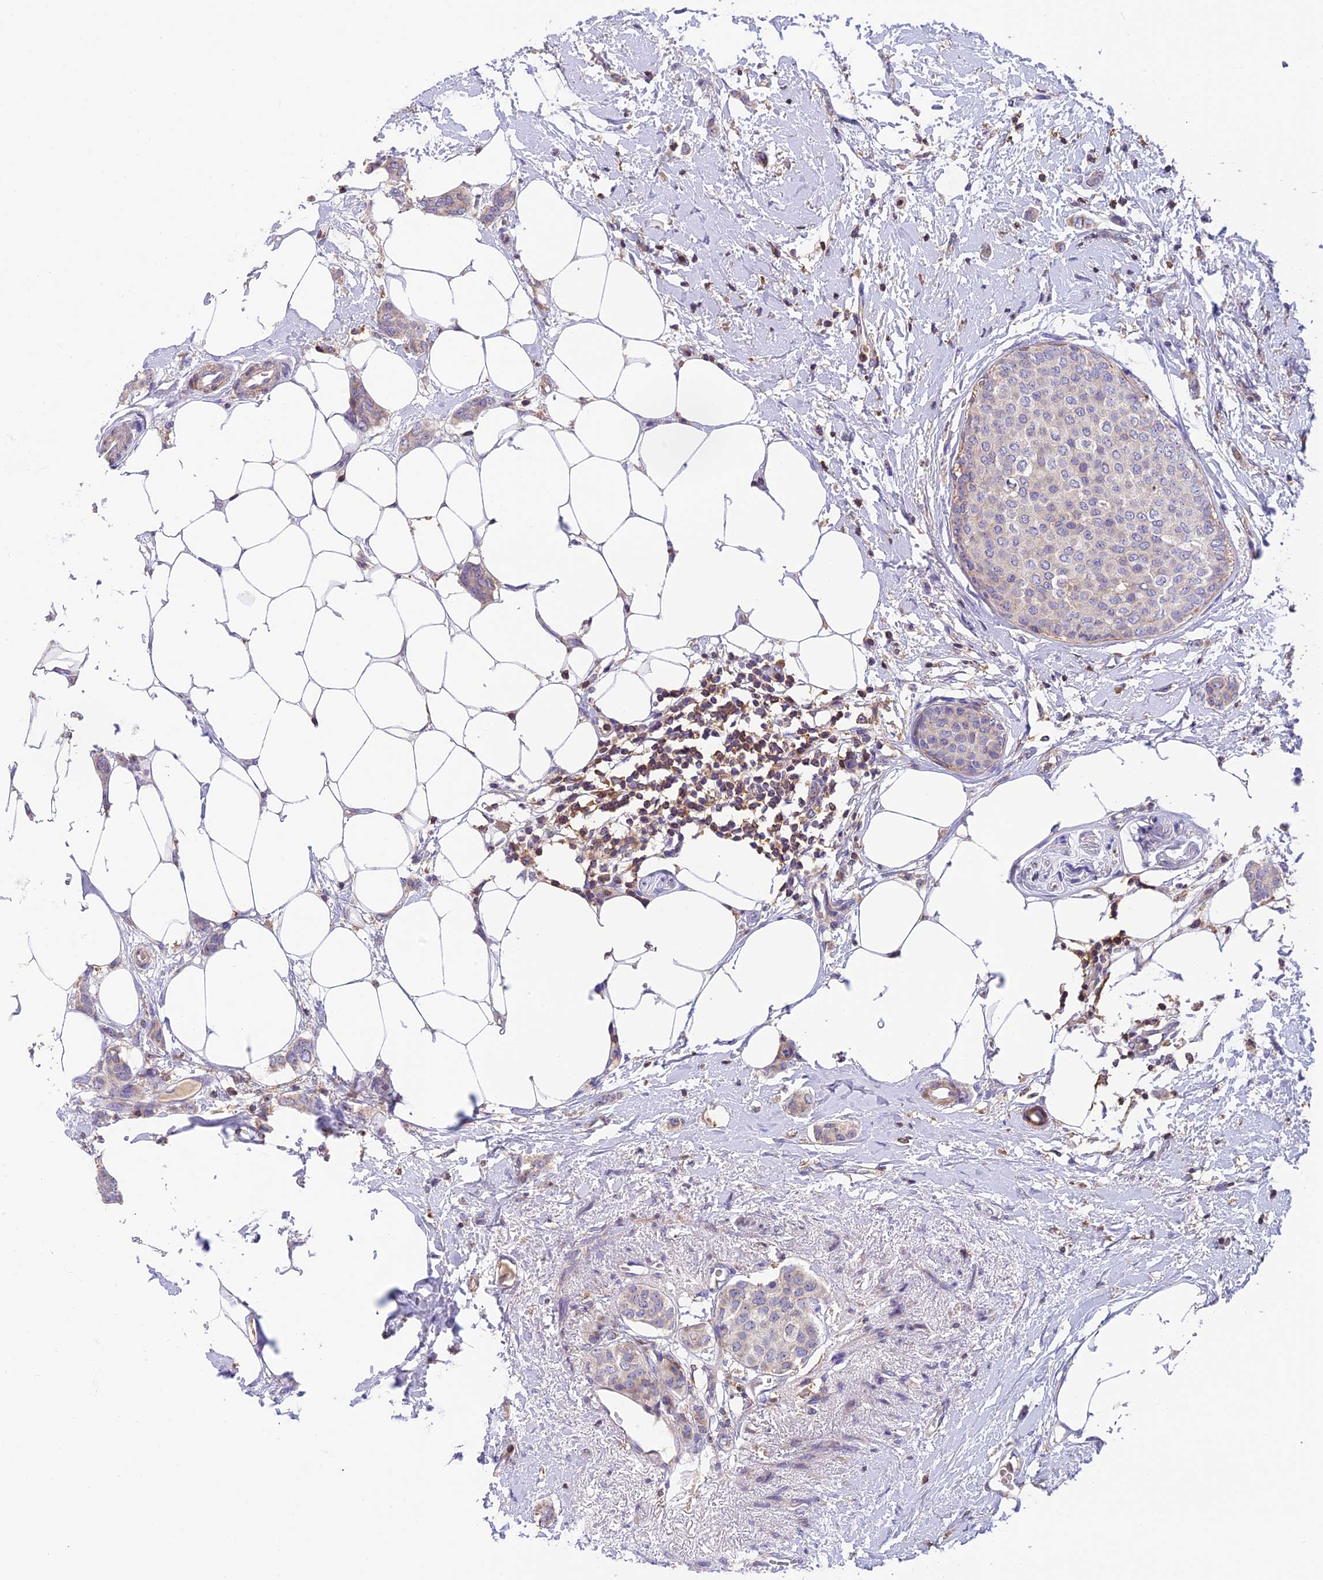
{"staining": {"intensity": "negative", "quantity": "none", "location": "none"}, "tissue": "breast cancer", "cell_type": "Tumor cells", "image_type": "cancer", "snomed": [{"axis": "morphology", "description": "Duct carcinoma"}, {"axis": "topography", "description": "Breast"}], "caption": "A micrograph of human breast cancer (intraductal carcinoma) is negative for staining in tumor cells.", "gene": "LPXN", "patient": {"sex": "female", "age": 72}}